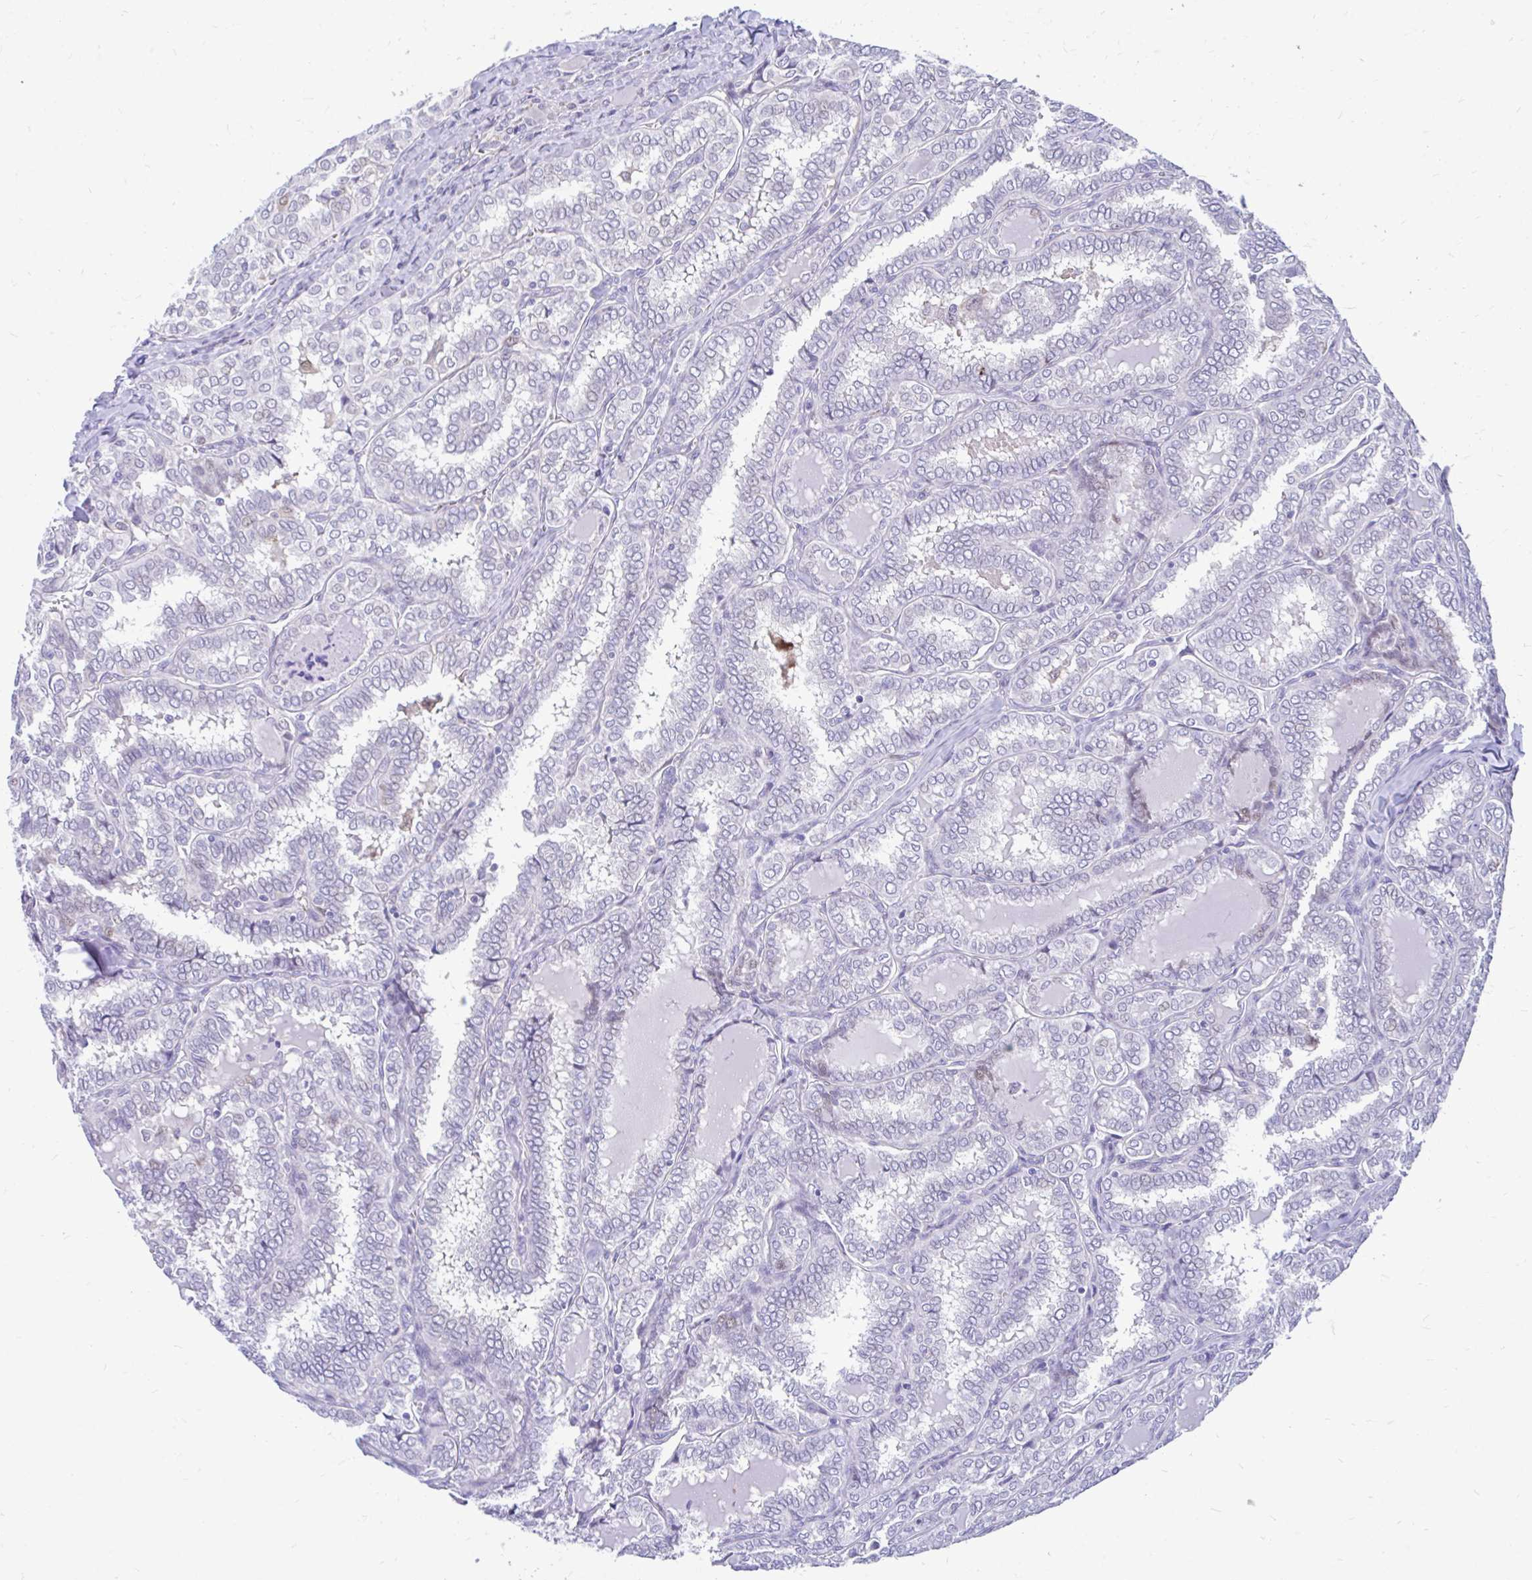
{"staining": {"intensity": "negative", "quantity": "none", "location": "none"}, "tissue": "thyroid cancer", "cell_type": "Tumor cells", "image_type": "cancer", "snomed": [{"axis": "morphology", "description": "Papillary adenocarcinoma, NOS"}, {"axis": "topography", "description": "Thyroid gland"}], "caption": "A photomicrograph of thyroid cancer stained for a protein demonstrates no brown staining in tumor cells.", "gene": "GLB1L2", "patient": {"sex": "female", "age": 30}}